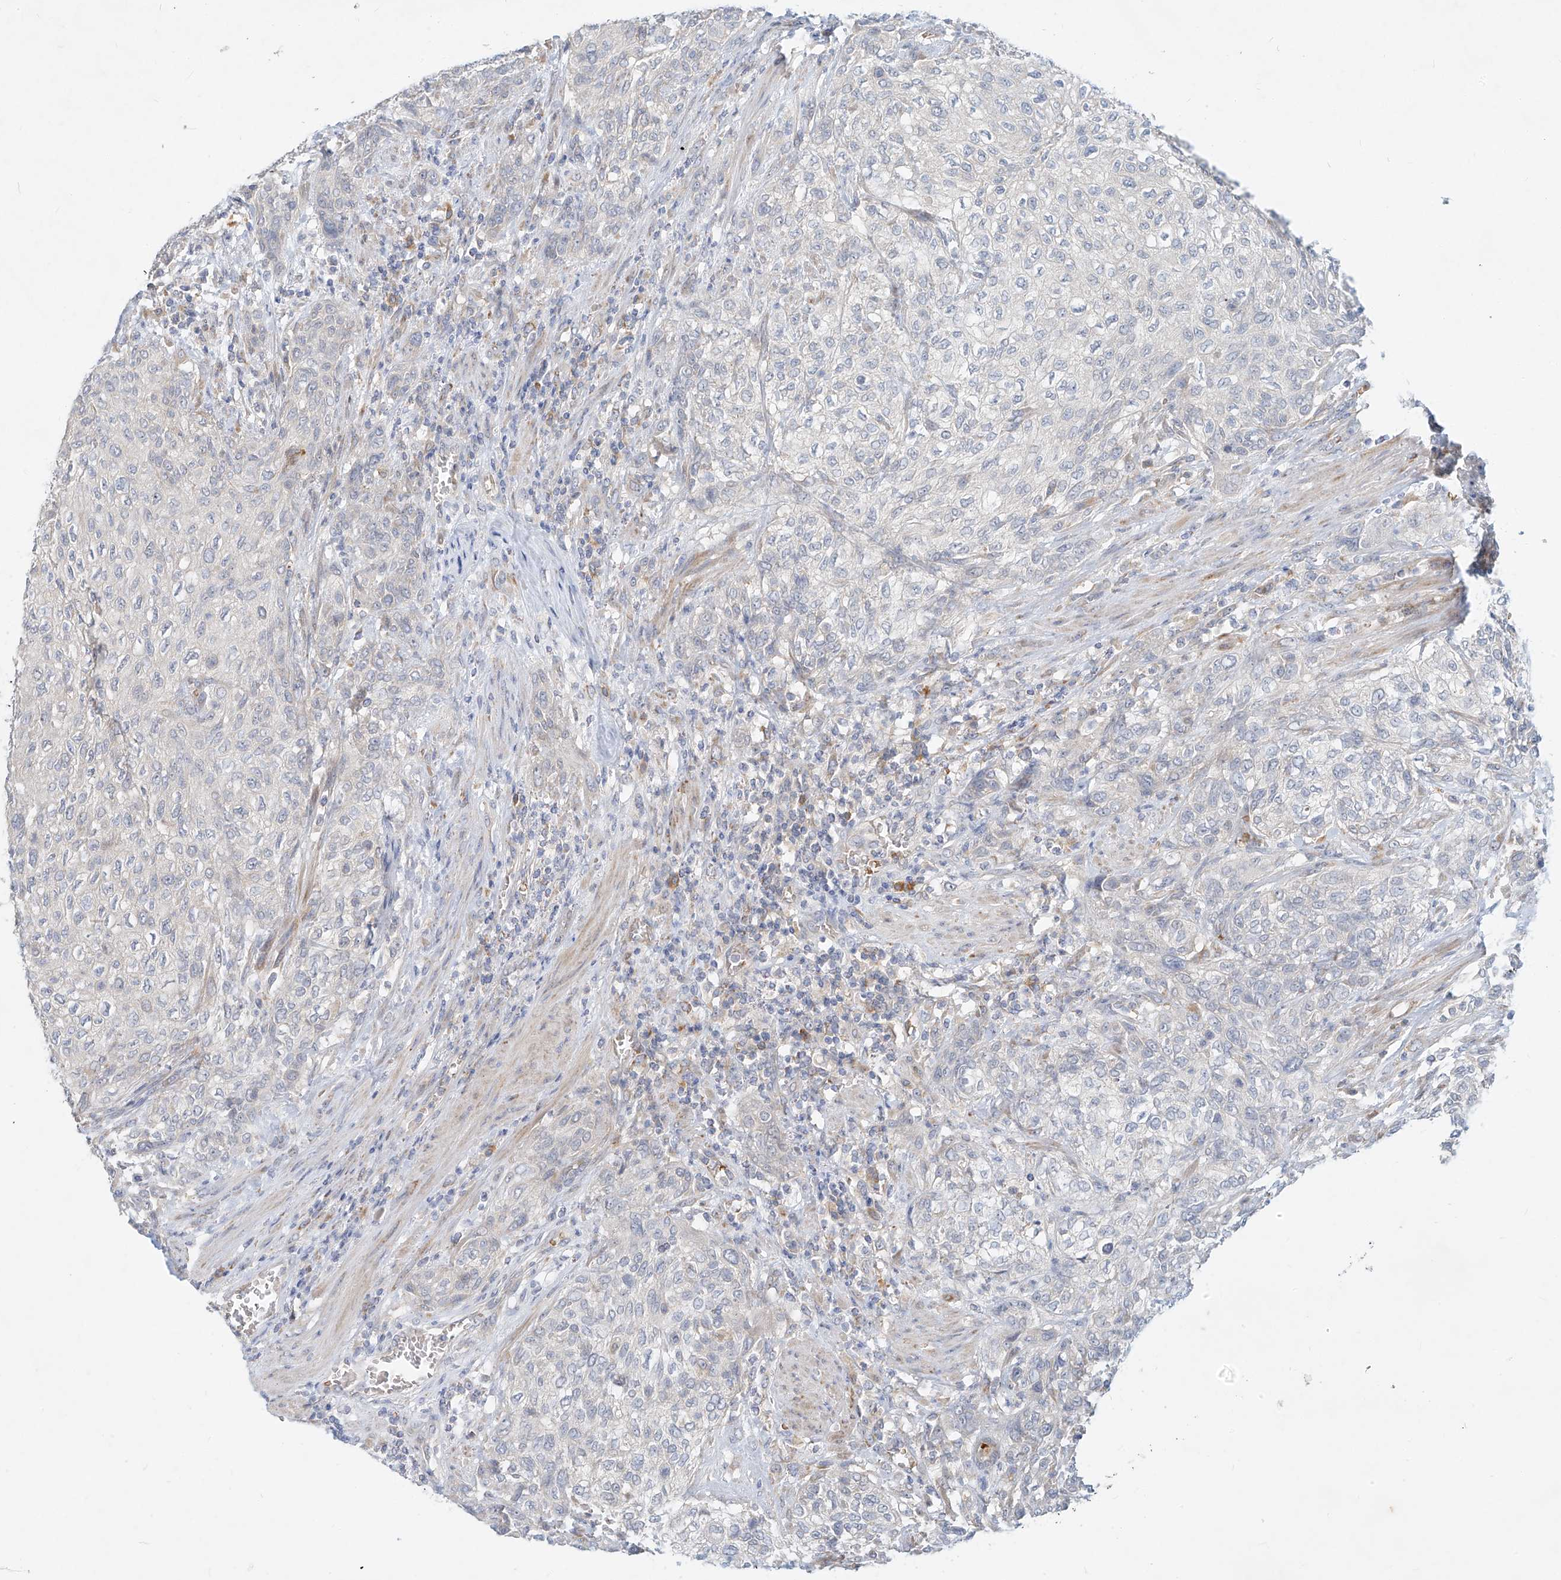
{"staining": {"intensity": "negative", "quantity": "none", "location": "none"}, "tissue": "urothelial cancer", "cell_type": "Tumor cells", "image_type": "cancer", "snomed": [{"axis": "morphology", "description": "Urothelial carcinoma, High grade"}, {"axis": "topography", "description": "Urinary bladder"}], "caption": "Tumor cells are negative for brown protein staining in high-grade urothelial carcinoma.", "gene": "SYTL3", "patient": {"sex": "male", "age": 35}}